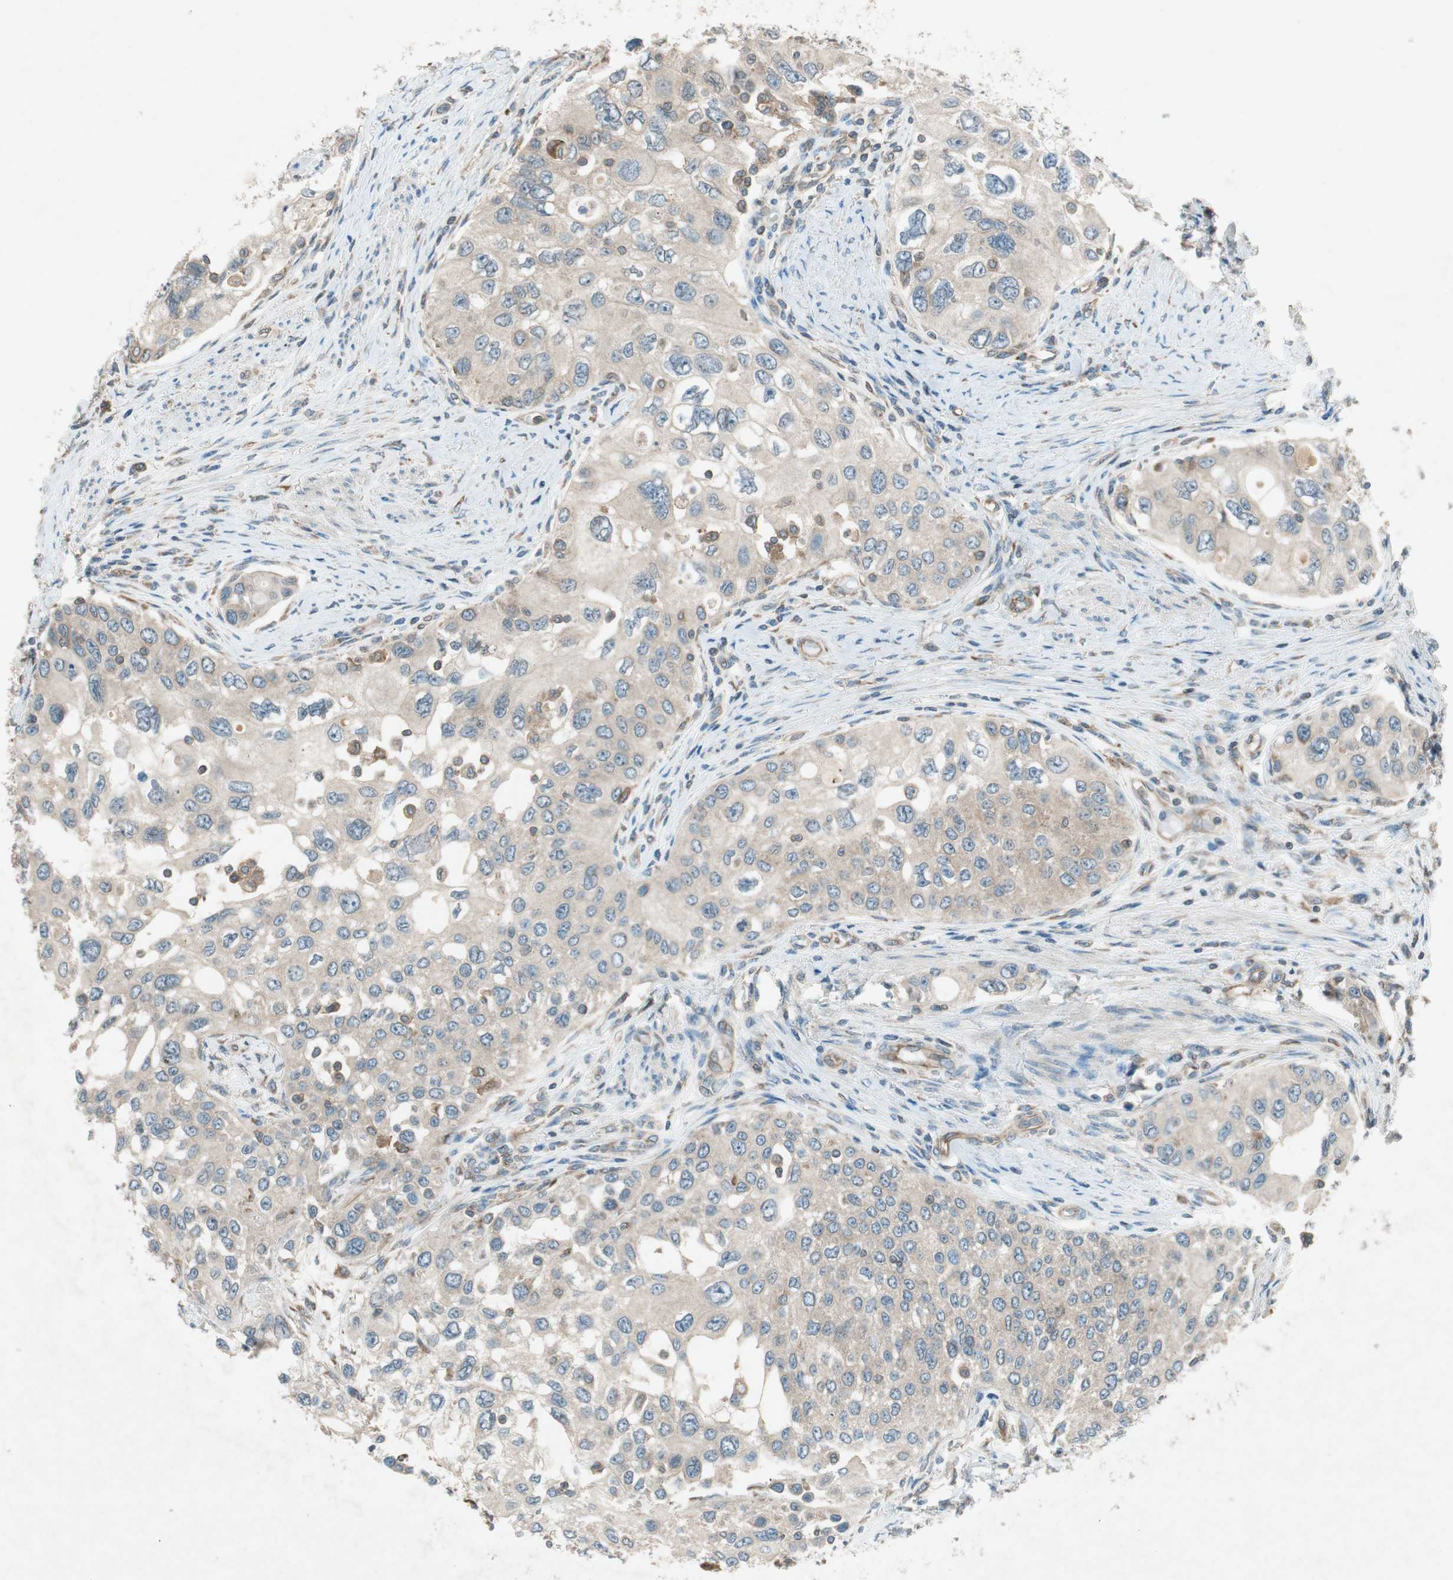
{"staining": {"intensity": "weak", "quantity": ">75%", "location": "cytoplasmic/membranous"}, "tissue": "urothelial cancer", "cell_type": "Tumor cells", "image_type": "cancer", "snomed": [{"axis": "morphology", "description": "Urothelial carcinoma, High grade"}, {"axis": "topography", "description": "Urinary bladder"}], "caption": "High-magnification brightfield microscopy of urothelial cancer stained with DAB (3,3'-diaminobenzidine) (brown) and counterstained with hematoxylin (blue). tumor cells exhibit weak cytoplasmic/membranous staining is appreciated in about>75% of cells.", "gene": "CHADL", "patient": {"sex": "female", "age": 56}}